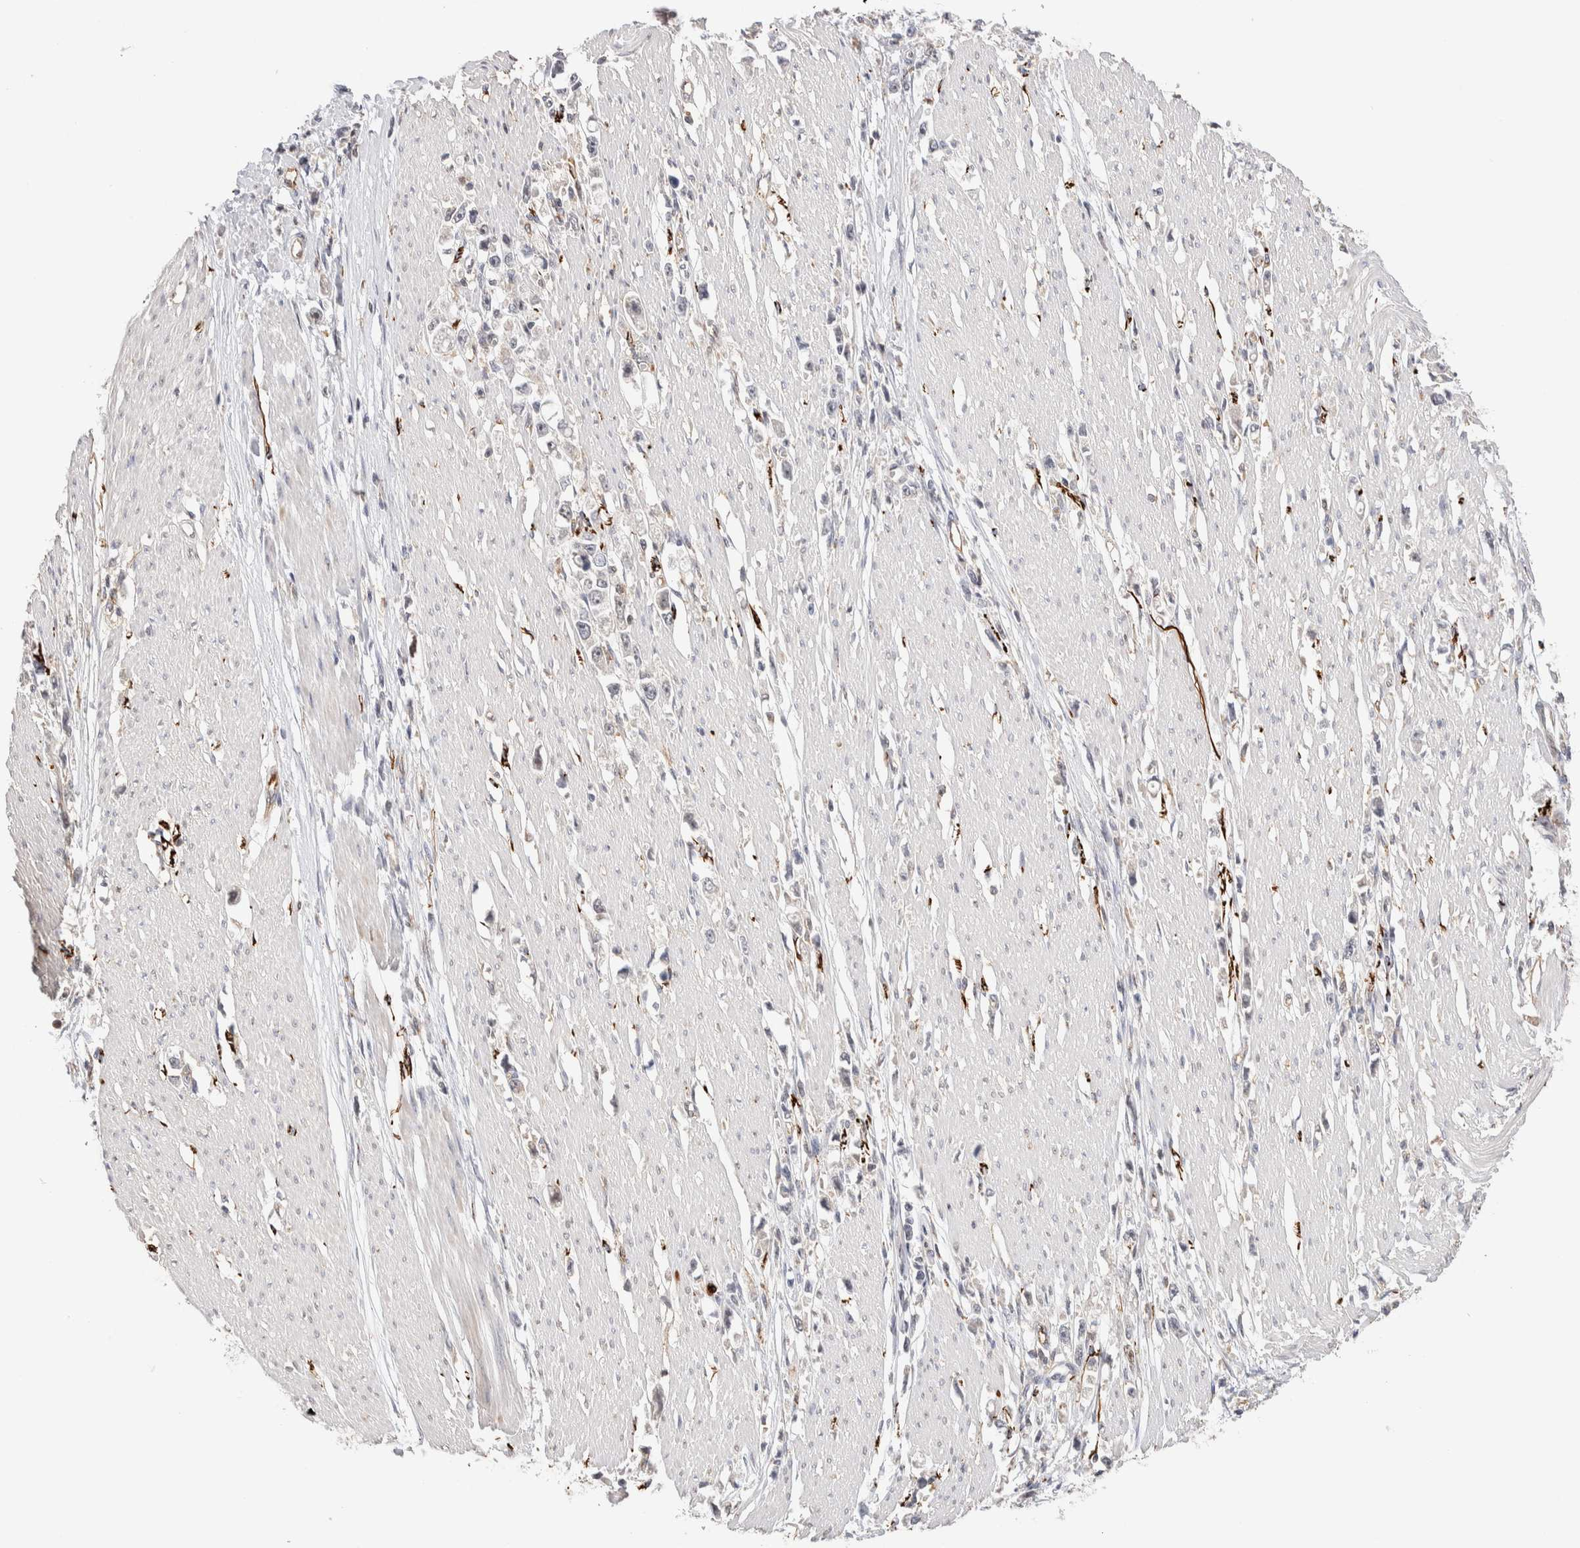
{"staining": {"intensity": "negative", "quantity": "none", "location": "none"}, "tissue": "stomach cancer", "cell_type": "Tumor cells", "image_type": "cancer", "snomed": [{"axis": "morphology", "description": "Adenocarcinoma, NOS"}, {"axis": "topography", "description": "Stomach"}], "caption": "The micrograph exhibits no staining of tumor cells in adenocarcinoma (stomach).", "gene": "NSMAF", "patient": {"sex": "female", "age": 59}}